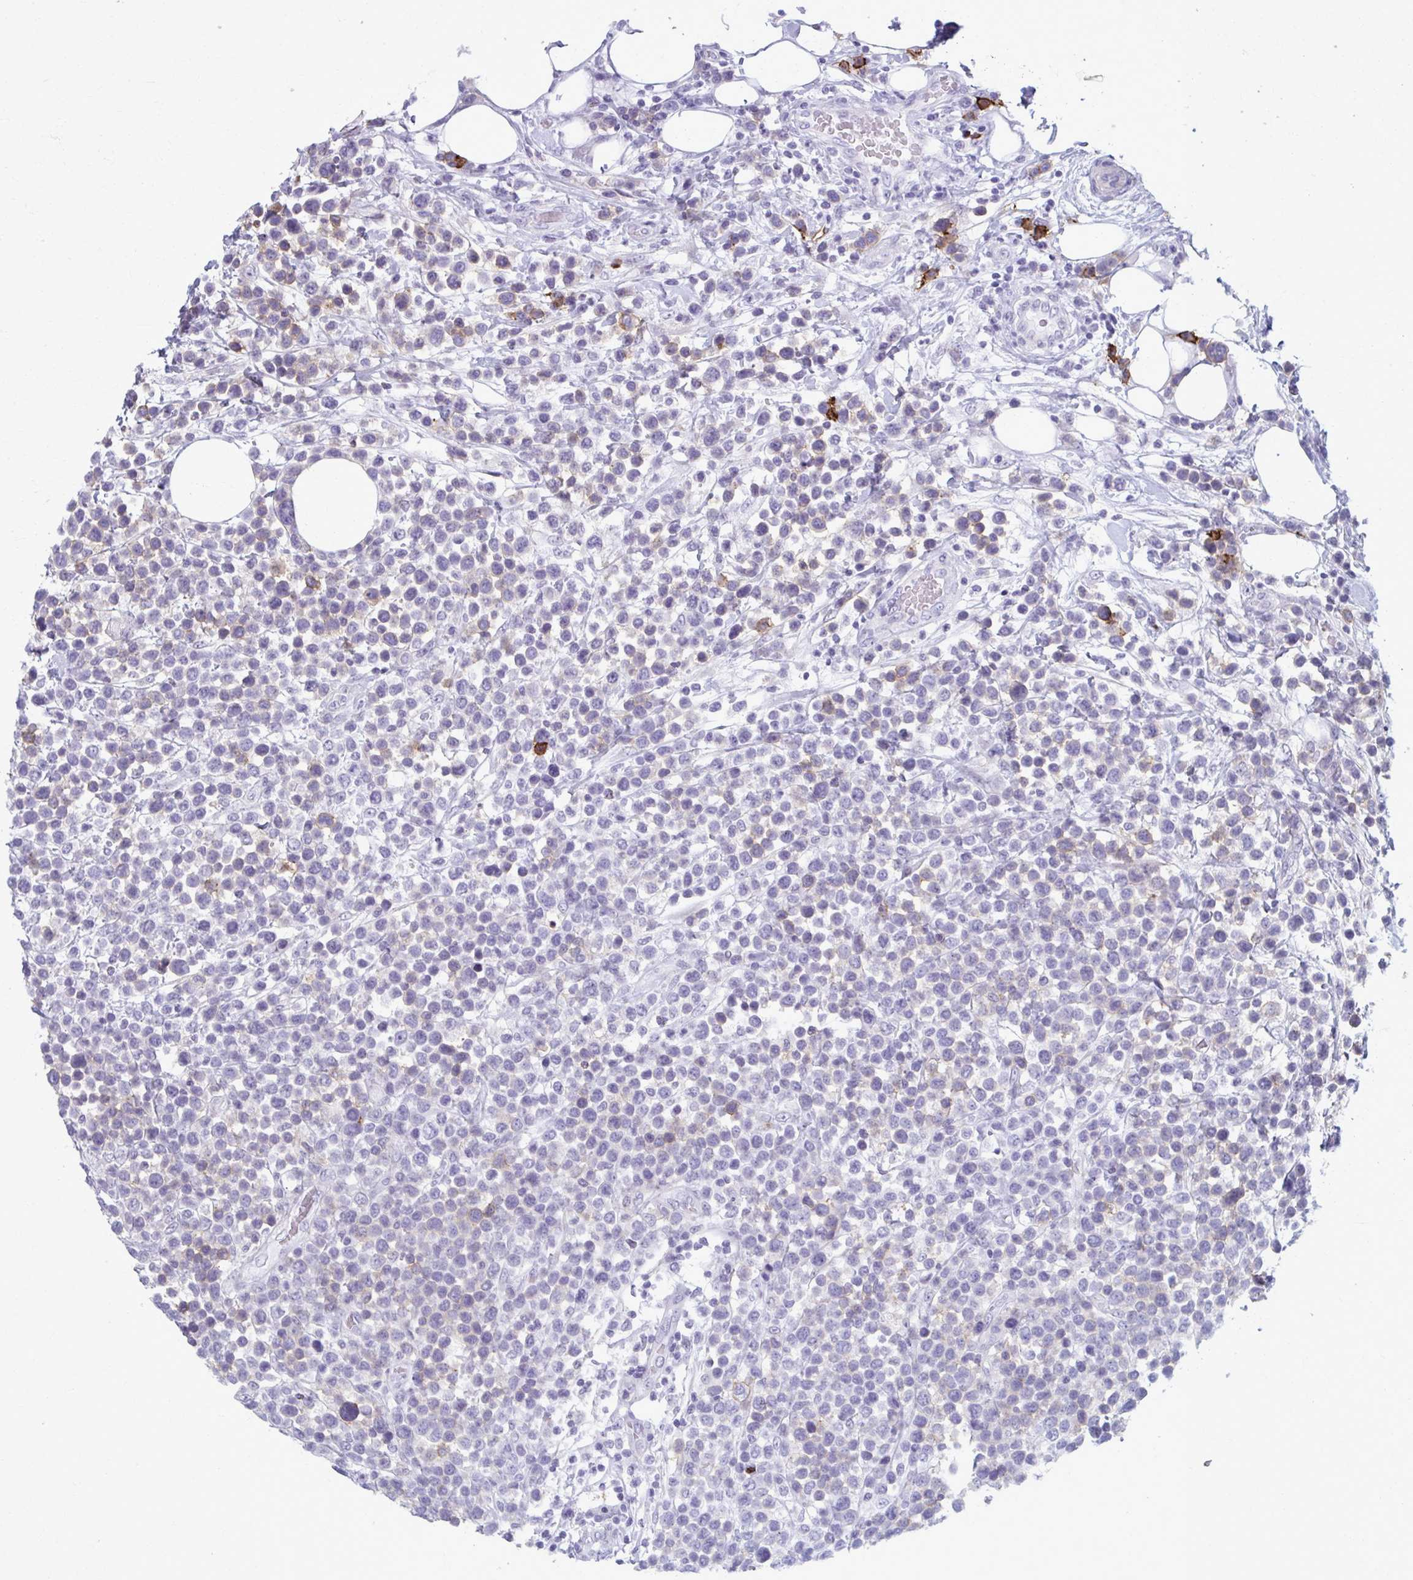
{"staining": {"intensity": "weak", "quantity": "<25%", "location": "cytoplasmic/membranous"}, "tissue": "lymphoma", "cell_type": "Tumor cells", "image_type": "cancer", "snomed": [{"axis": "morphology", "description": "Malignant lymphoma, non-Hodgkin's type, Low grade"}, {"axis": "topography", "description": "Lymph node"}], "caption": "Low-grade malignant lymphoma, non-Hodgkin's type was stained to show a protein in brown. There is no significant staining in tumor cells.", "gene": "CD38", "patient": {"sex": "male", "age": 60}}